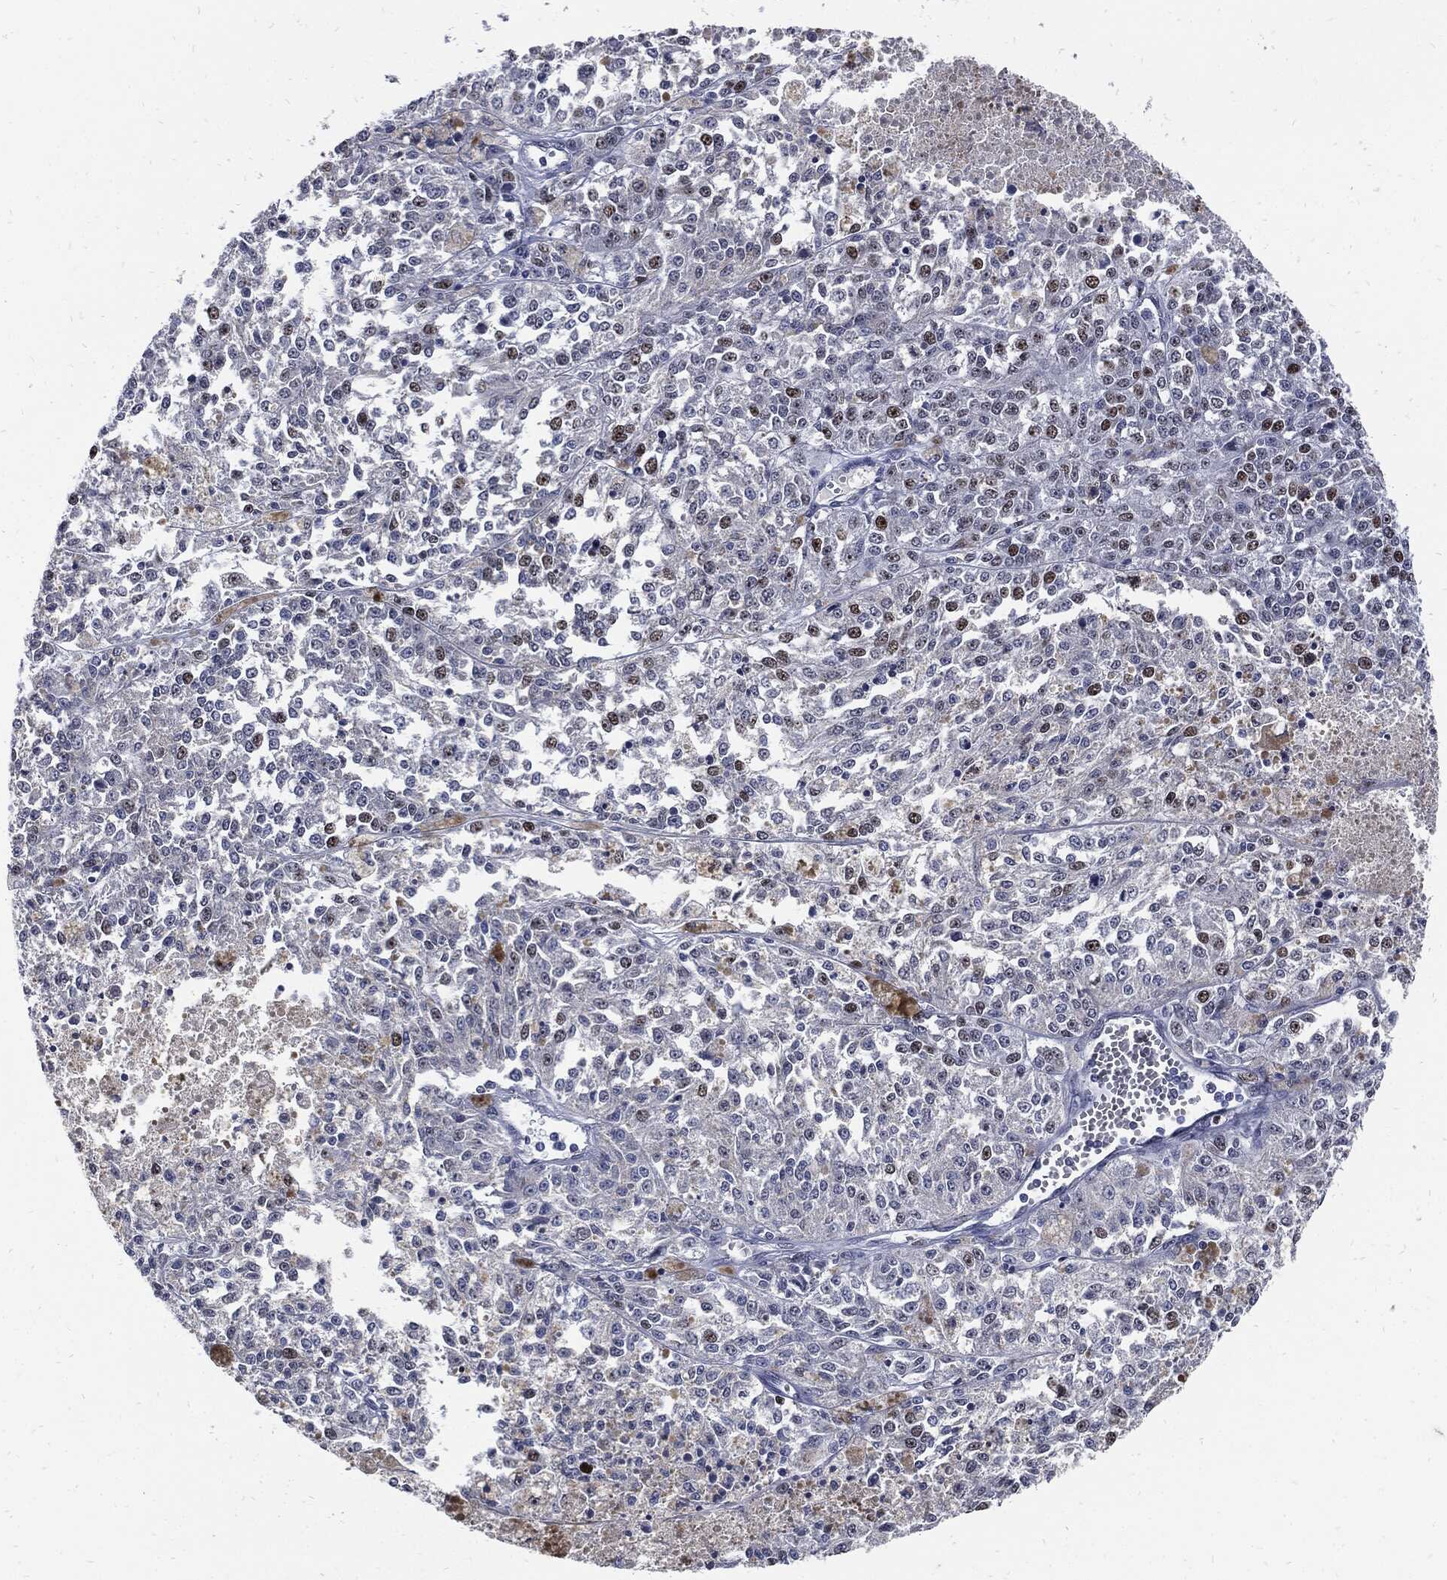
{"staining": {"intensity": "negative", "quantity": "none", "location": "none"}, "tissue": "melanoma", "cell_type": "Tumor cells", "image_type": "cancer", "snomed": [{"axis": "morphology", "description": "Malignant melanoma, Metastatic site"}, {"axis": "topography", "description": "Lymph node"}], "caption": "High magnification brightfield microscopy of melanoma stained with DAB (brown) and counterstained with hematoxylin (blue): tumor cells show no significant positivity.", "gene": "NBN", "patient": {"sex": "female", "age": 64}}